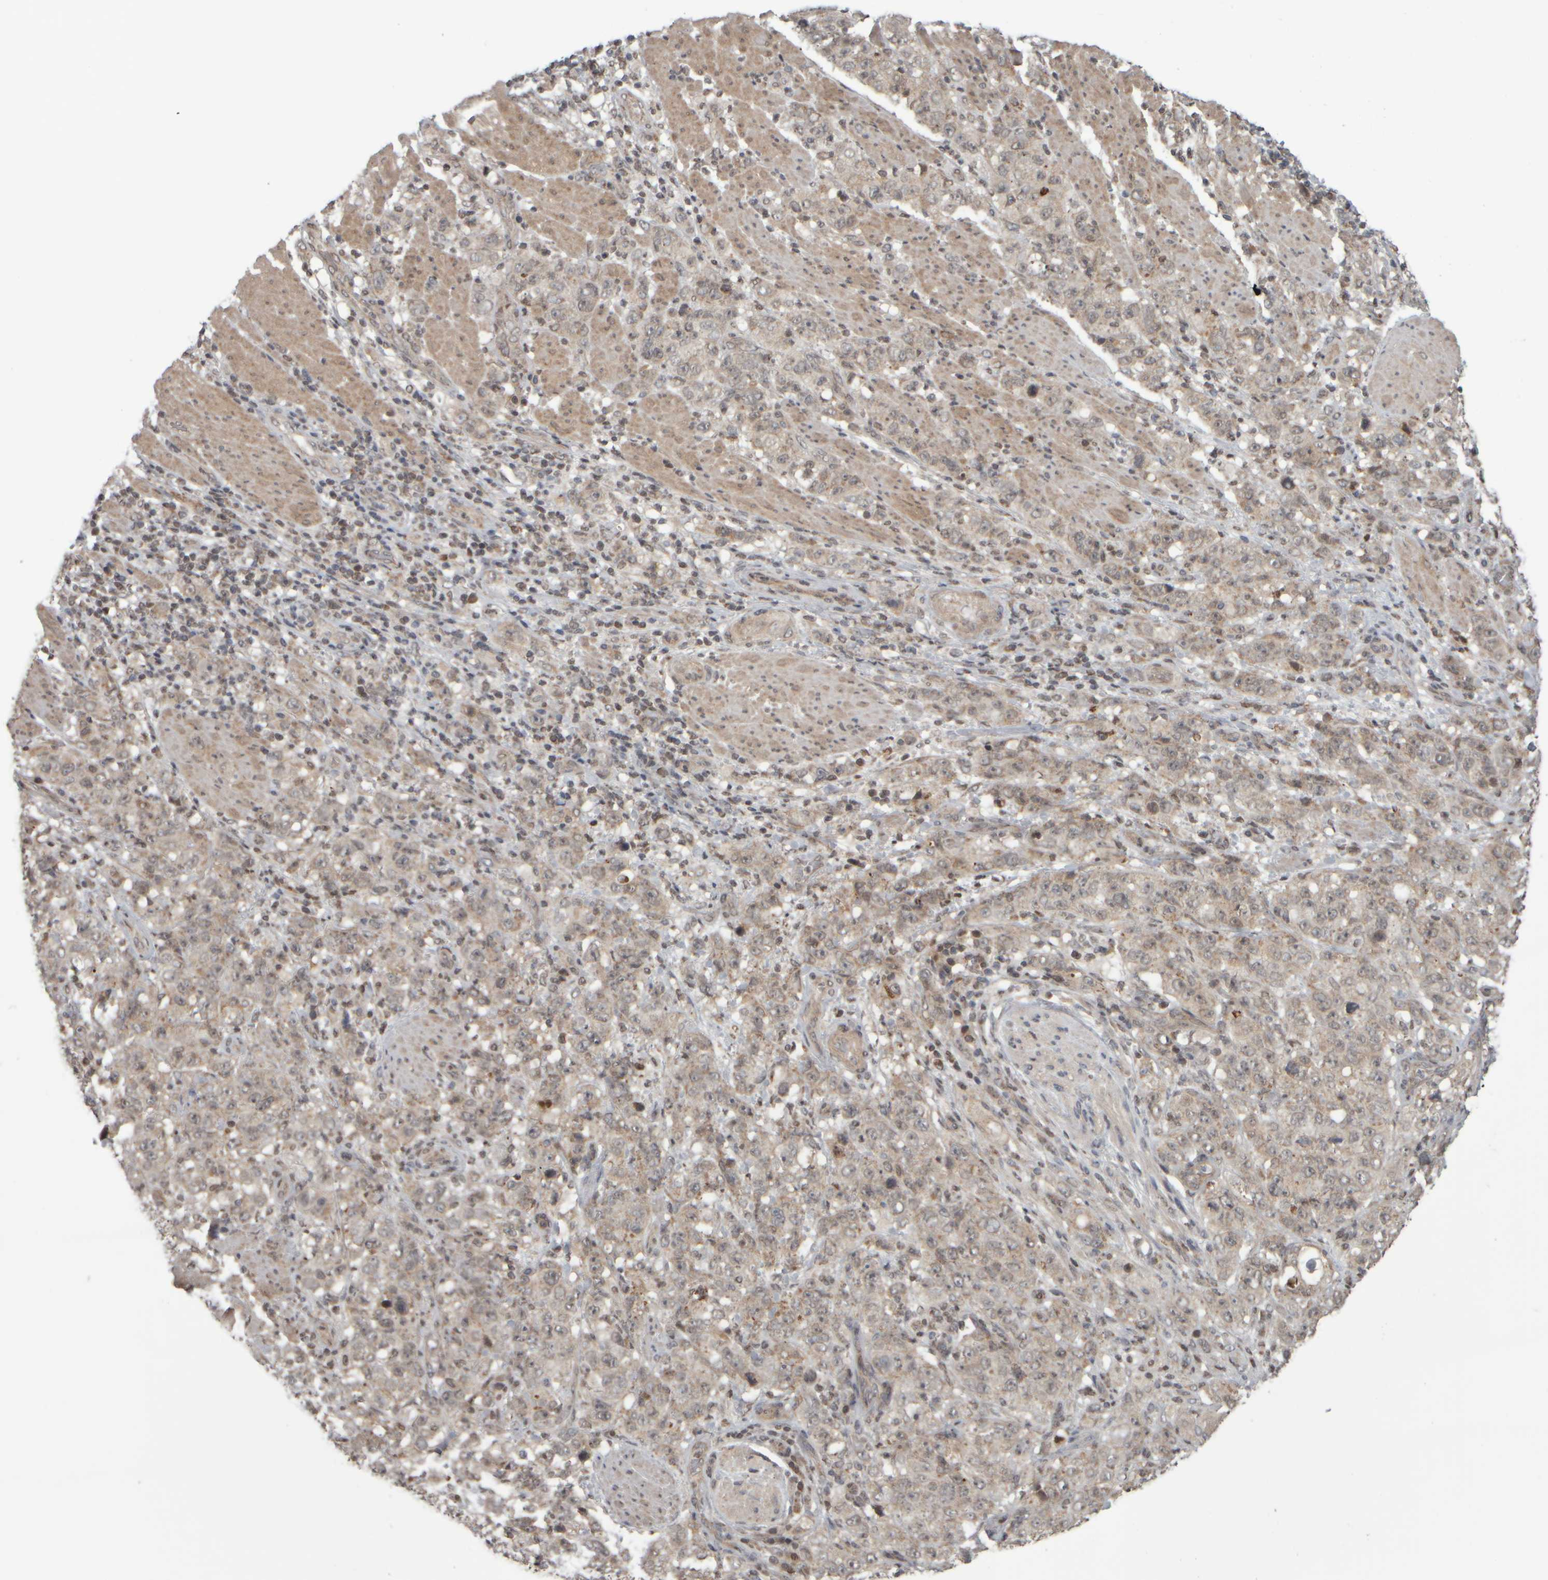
{"staining": {"intensity": "weak", "quantity": ">75%", "location": "cytoplasmic/membranous"}, "tissue": "stomach cancer", "cell_type": "Tumor cells", "image_type": "cancer", "snomed": [{"axis": "morphology", "description": "Adenocarcinoma, NOS"}, {"axis": "topography", "description": "Stomach"}], "caption": "This is an image of immunohistochemistry (IHC) staining of stomach adenocarcinoma, which shows weak staining in the cytoplasmic/membranous of tumor cells.", "gene": "CWC27", "patient": {"sex": "male", "age": 48}}